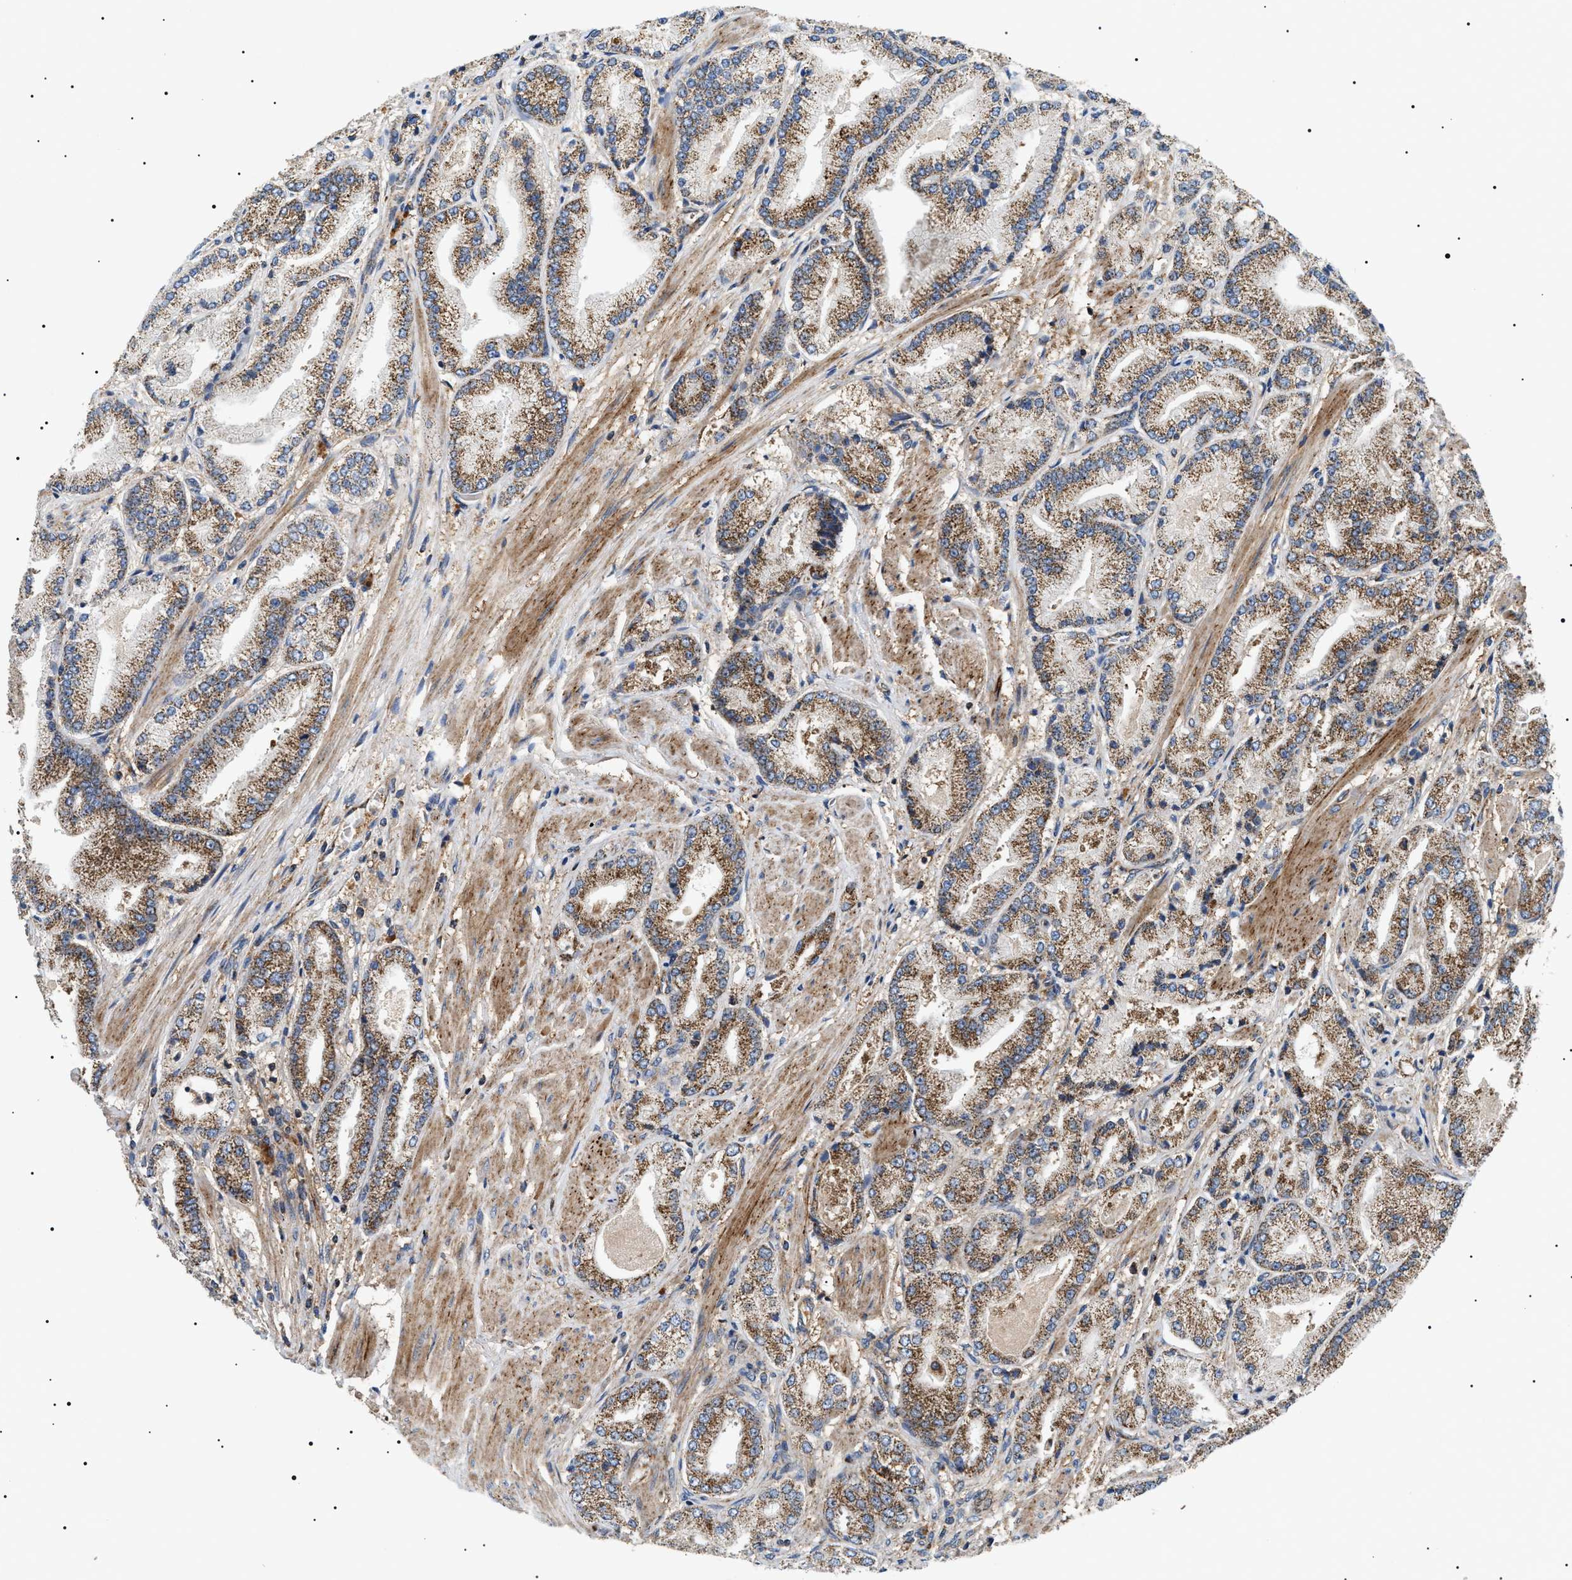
{"staining": {"intensity": "moderate", "quantity": ">75%", "location": "cytoplasmic/membranous"}, "tissue": "prostate cancer", "cell_type": "Tumor cells", "image_type": "cancer", "snomed": [{"axis": "morphology", "description": "Adenocarcinoma, High grade"}, {"axis": "topography", "description": "Prostate"}], "caption": "An image showing moderate cytoplasmic/membranous expression in about >75% of tumor cells in prostate cancer (high-grade adenocarcinoma), as visualized by brown immunohistochemical staining.", "gene": "OXSM", "patient": {"sex": "male", "age": 50}}